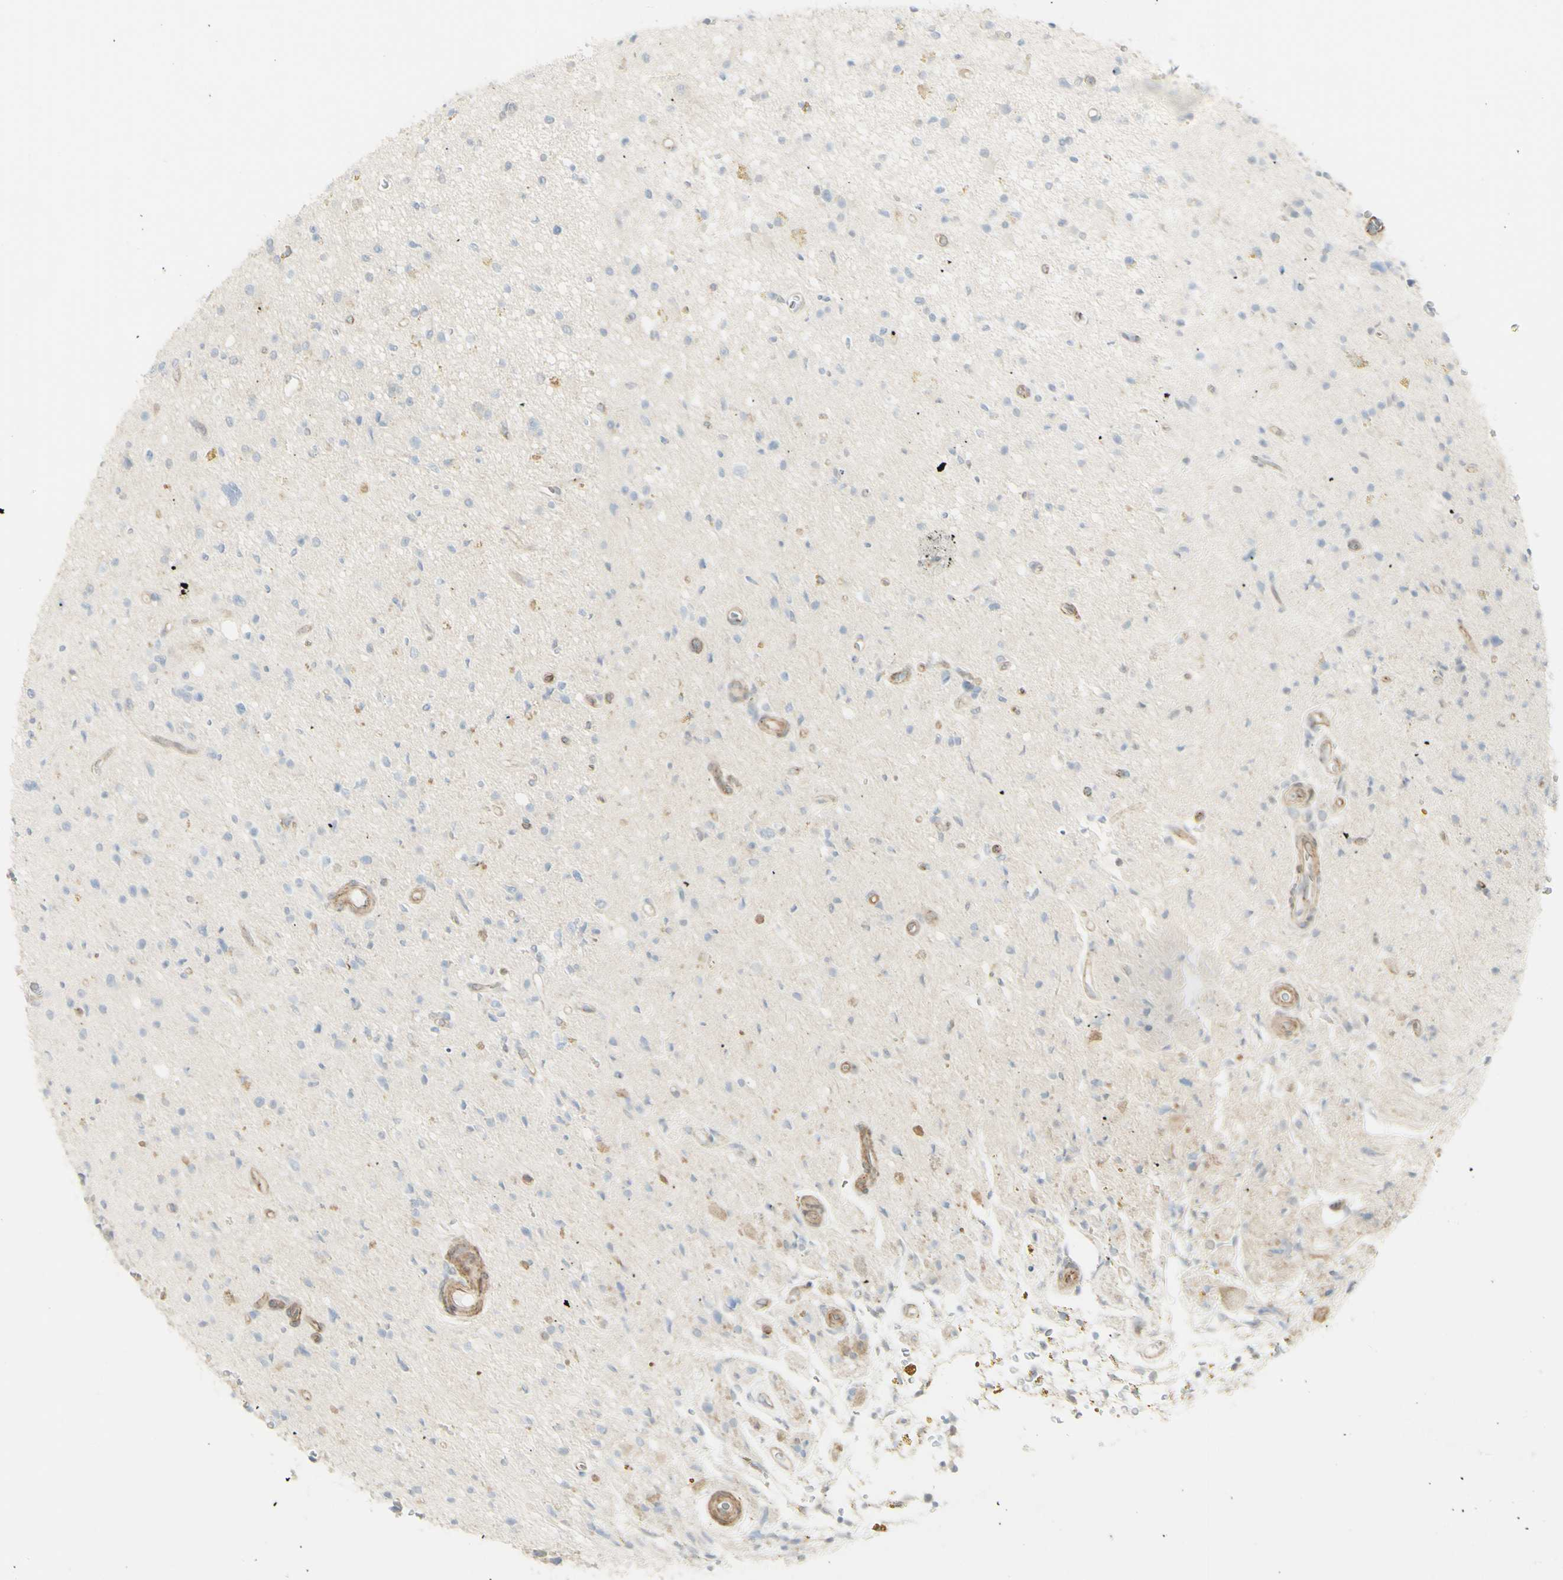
{"staining": {"intensity": "negative", "quantity": "none", "location": "none"}, "tissue": "glioma", "cell_type": "Tumor cells", "image_type": "cancer", "snomed": [{"axis": "morphology", "description": "Glioma, malignant, High grade"}, {"axis": "topography", "description": "Brain"}], "caption": "Tumor cells are negative for protein expression in human malignant high-grade glioma. Brightfield microscopy of immunohistochemistry (IHC) stained with DAB (brown) and hematoxylin (blue), captured at high magnification.", "gene": "NDST4", "patient": {"sex": "male", "age": 33}}